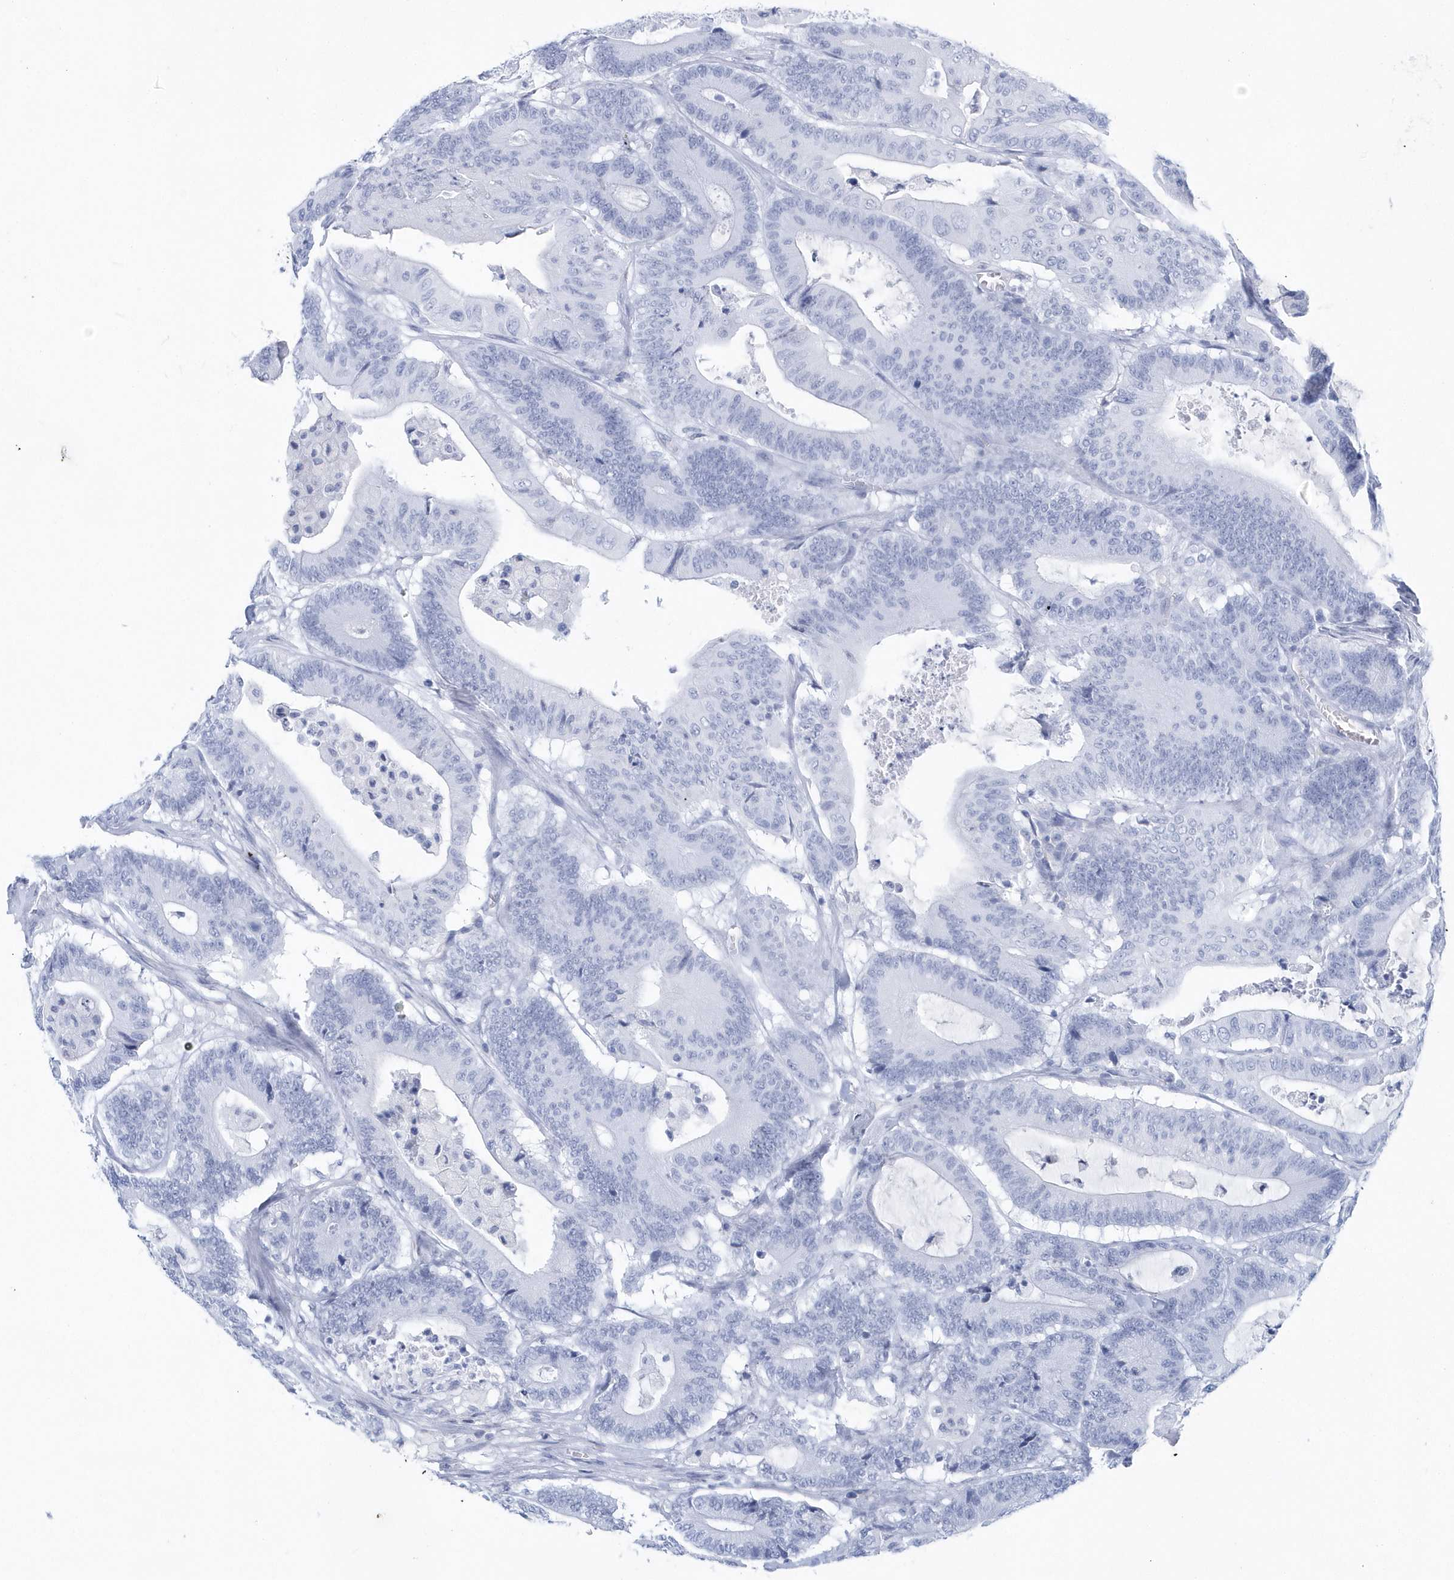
{"staining": {"intensity": "negative", "quantity": "none", "location": "none"}, "tissue": "colorectal cancer", "cell_type": "Tumor cells", "image_type": "cancer", "snomed": [{"axis": "morphology", "description": "Adenocarcinoma, NOS"}, {"axis": "topography", "description": "Colon"}], "caption": "Tumor cells show no significant protein expression in colorectal cancer. Brightfield microscopy of immunohistochemistry (IHC) stained with DAB (3,3'-diaminobenzidine) (brown) and hematoxylin (blue), captured at high magnification.", "gene": "PTPRO", "patient": {"sex": "female", "age": 84}}